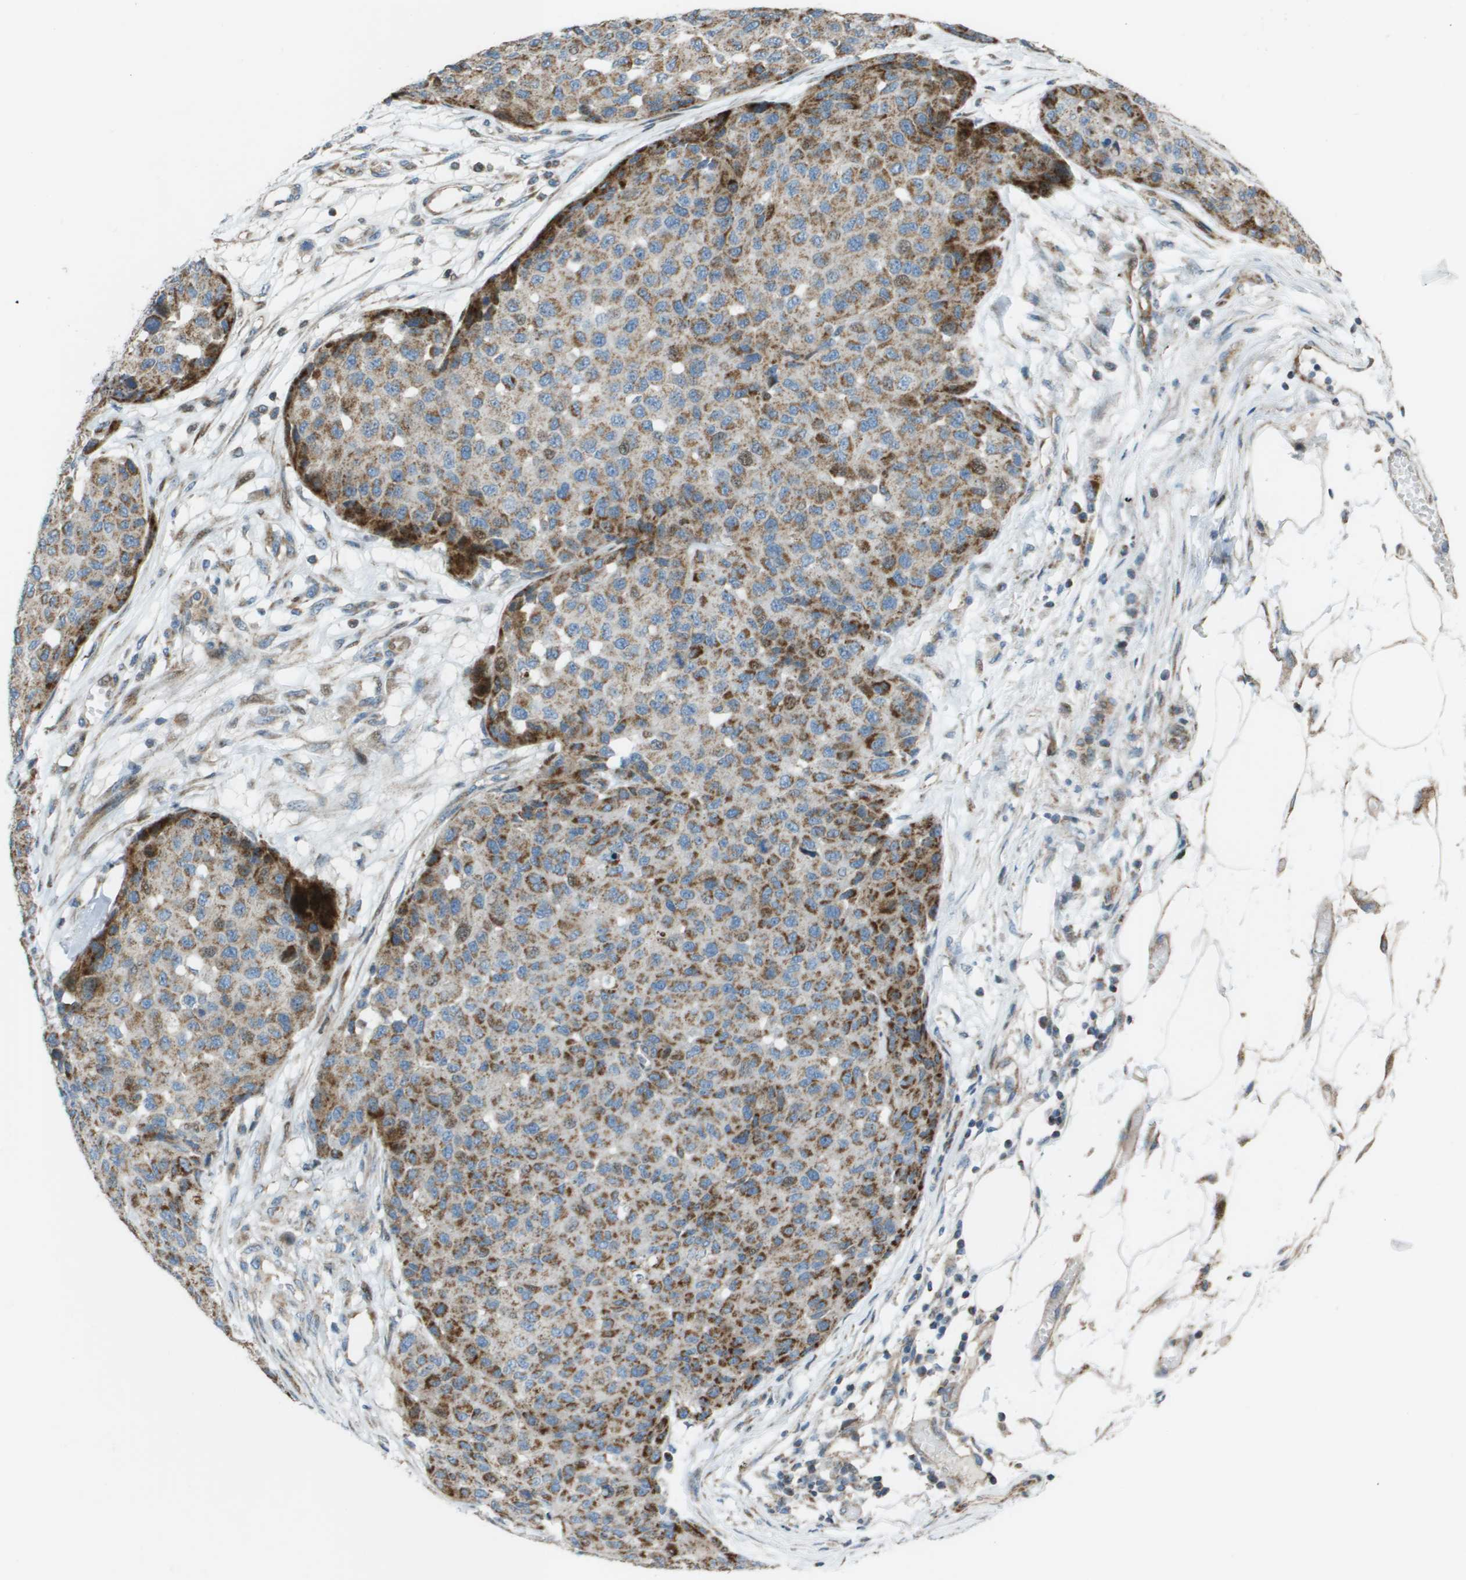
{"staining": {"intensity": "moderate", "quantity": ">75%", "location": "cytoplasmic/membranous"}, "tissue": "melanoma", "cell_type": "Tumor cells", "image_type": "cancer", "snomed": [{"axis": "morphology", "description": "Normal tissue, NOS"}, {"axis": "morphology", "description": "Malignant melanoma, NOS"}, {"axis": "topography", "description": "Skin"}], "caption": "Moderate cytoplasmic/membranous protein expression is appreciated in about >75% of tumor cells in malignant melanoma.", "gene": "MGAT3", "patient": {"sex": "male", "age": 62}}